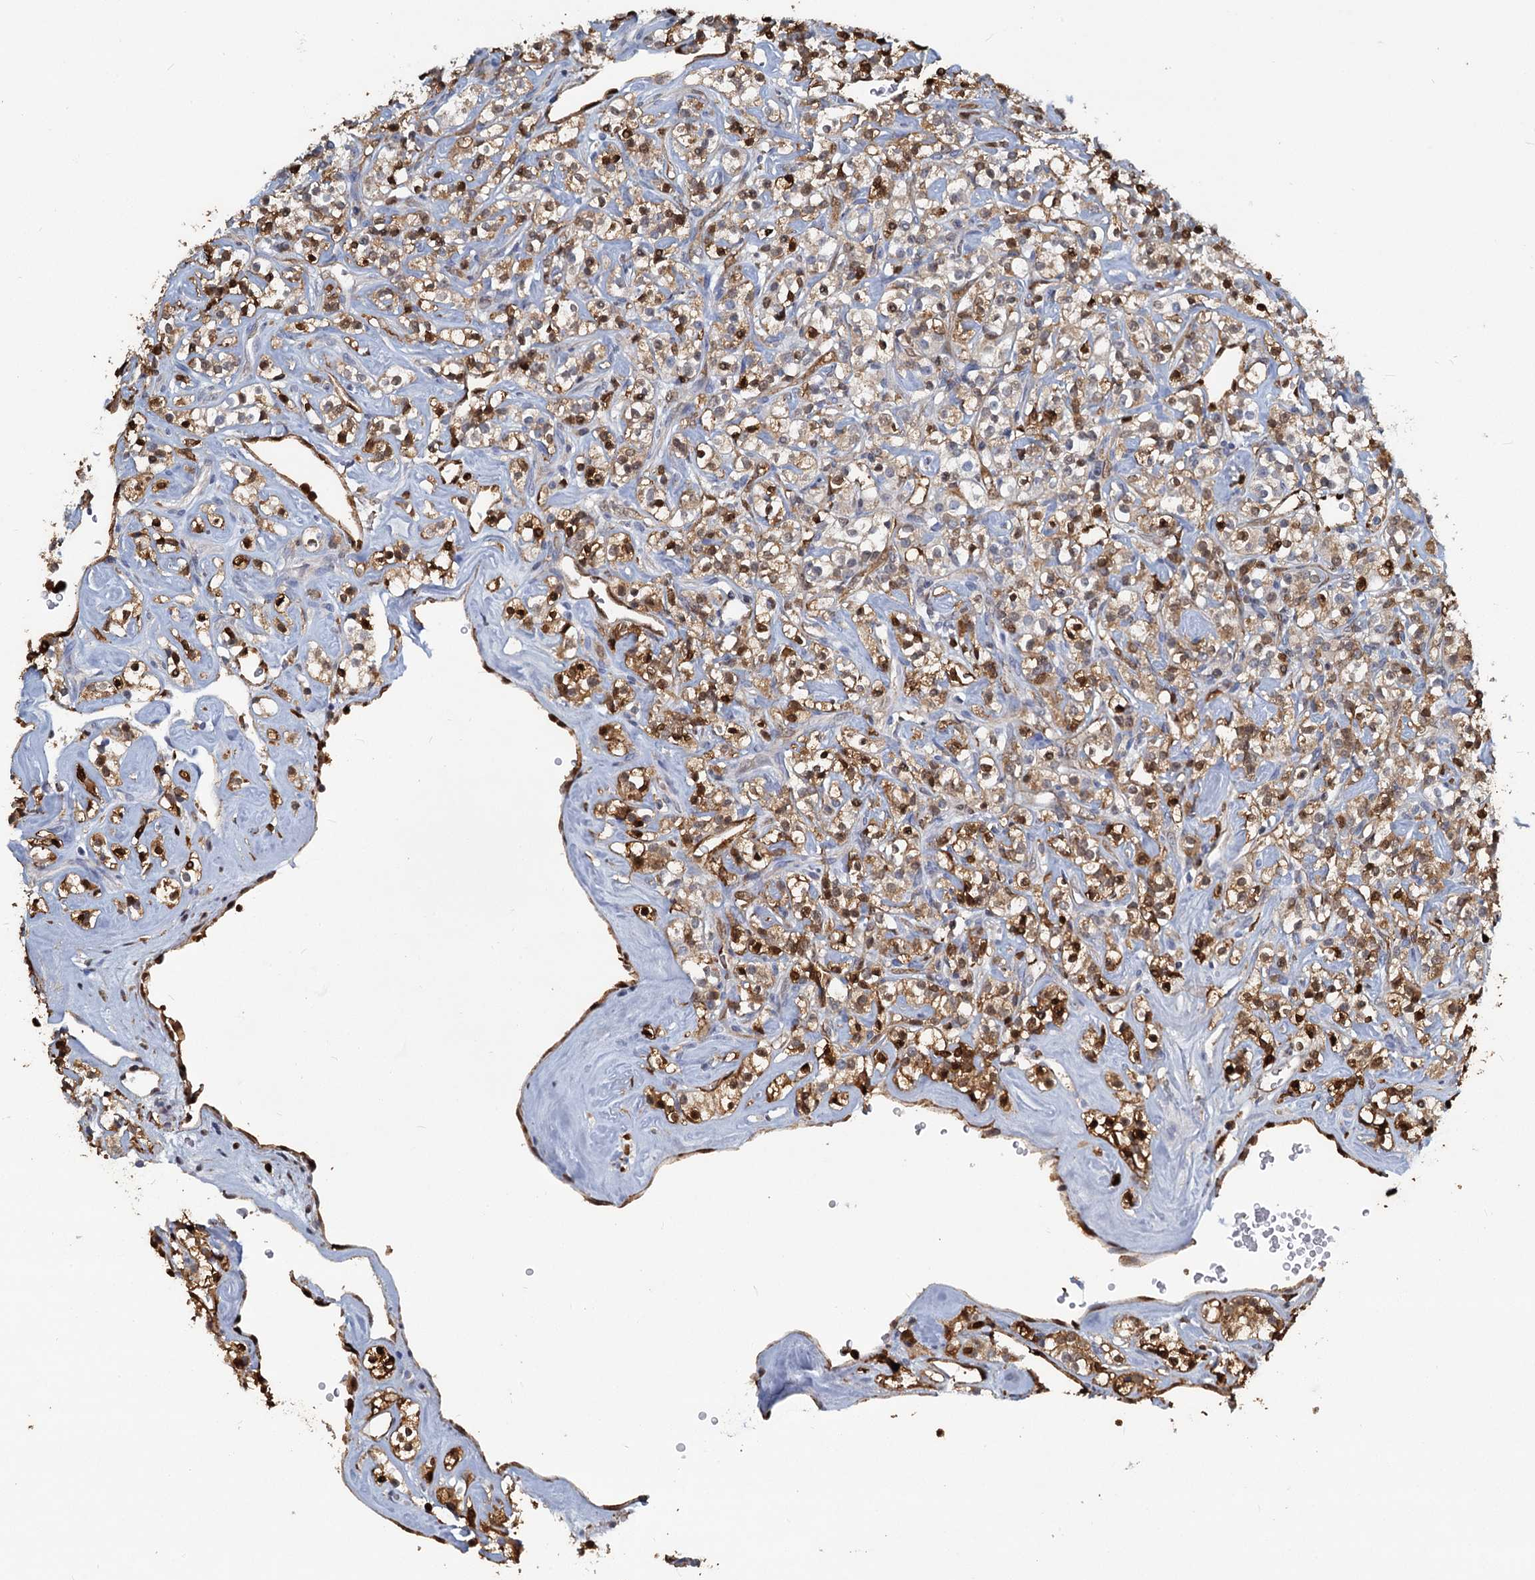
{"staining": {"intensity": "moderate", "quantity": ">75%", "location": "cytoplasmic/membranous,nuclear"}, "tissue": "renal cancer", "cell_type": "Tumor cells", "image_type": "cancer", "snomed": [{"axis": "morphology", "description": "Adenocarcinoma, NOS"}, {"axis": "topography", "description": "Kidney"}], "caption": "Protein expression analysis of renal cancer (adenocarcinoma) exhibits moderate cytoplasmic/membranous and nuclear expression in about >75% of tumor cells.", "gene": "S100A6", "patient": {"sex": "male", "age": 77}}